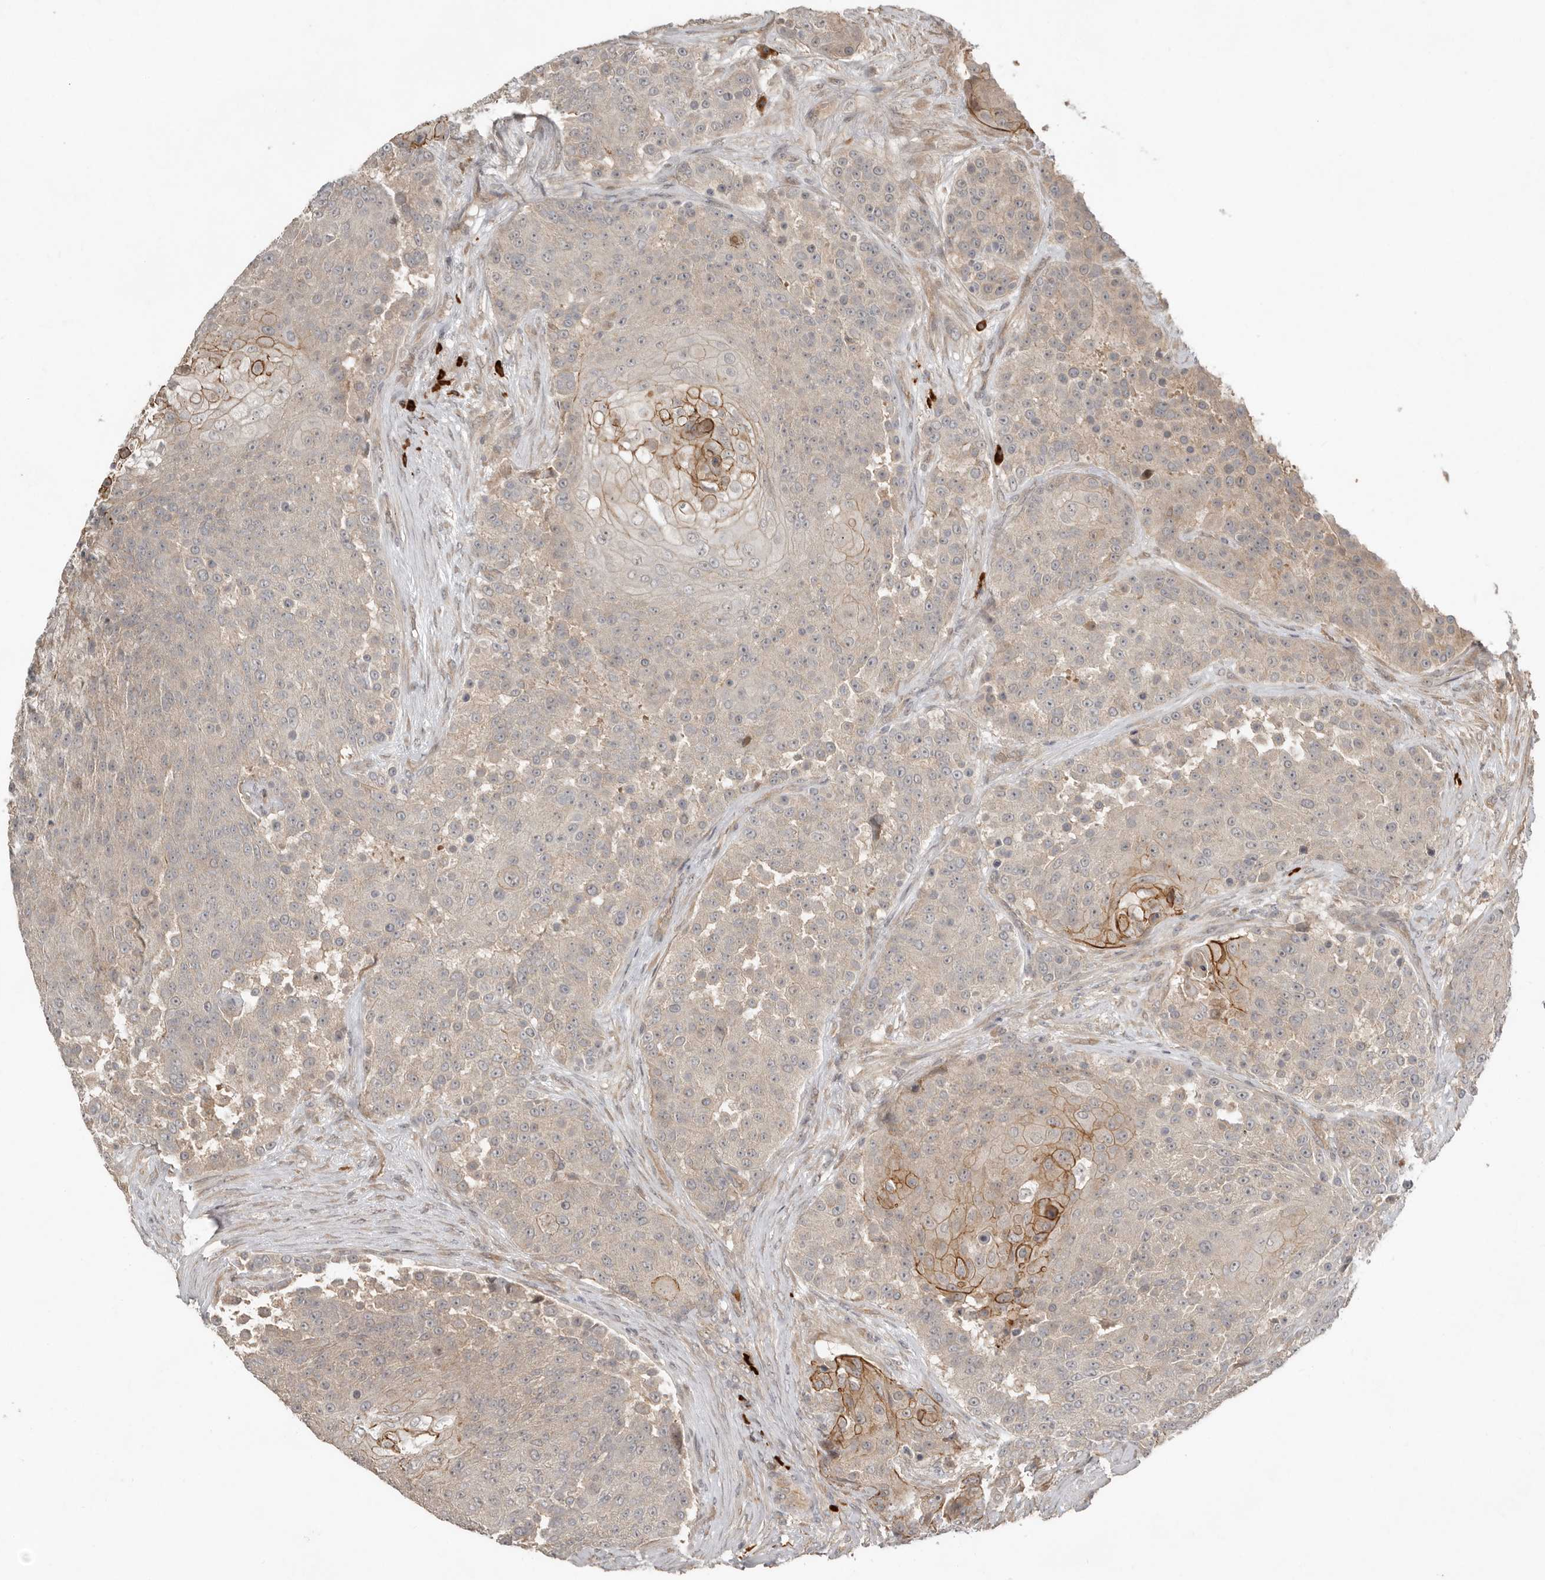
{"staining": {"intensity": "moderate", "quantity": "<25%", "location": "cytoplasmic/membranous"}, "tissue": "urothelial cancer", "cell_type": "Tumor cells", "image_type": "cancer", "snomed": [{"axis": "morphology", "description": "Urothelial carcinoma, High grade"}, {"axis": "topography", "description": "Urinary bladder"}], "caption": "IHC (DAB) staining of human urothelial cancer displays moderate cytoplasmic/membranous protein expression in approximately <25% of tumor cells.", "gene": "TEAD3", "patient": {"sex": "female", "age": 63}}